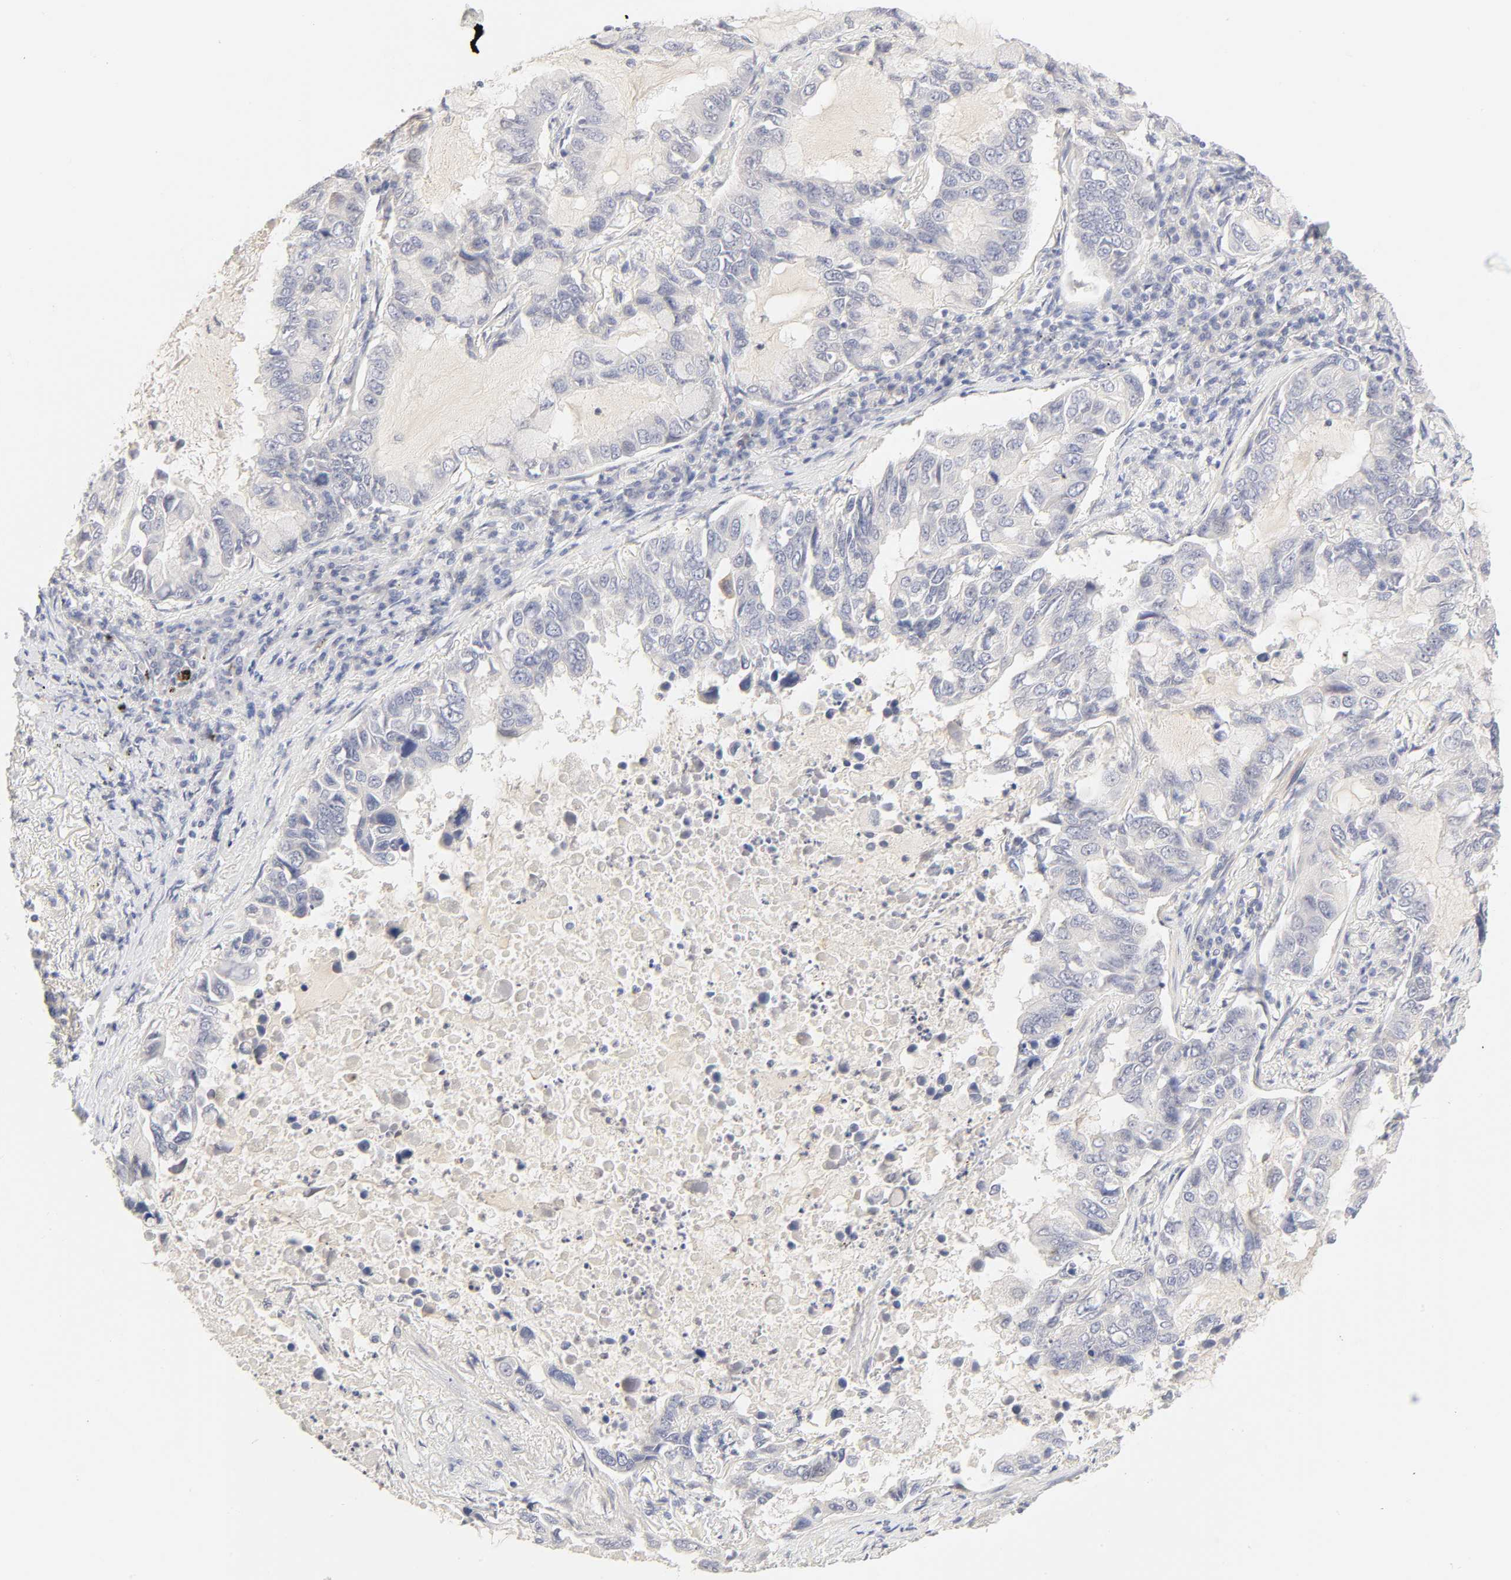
{"staining": {"intensity": "negative", "quantity": "none", "location": "none"}, "tissue": "lung cancer", "cell_type": "Tumor cells", "image_type": "cancer", "snomed": [{"axis": "morphology", "description": "Adenocarcinoma, NOS"}, {"axis": "topography", "description": "Lung"}], "caption": "Tumor cells are negative for brown protein staining in lung cancer (adenocarcinoma).", "gene": "CYP4B1", "patient": {"sex": "male", "age": 64}}